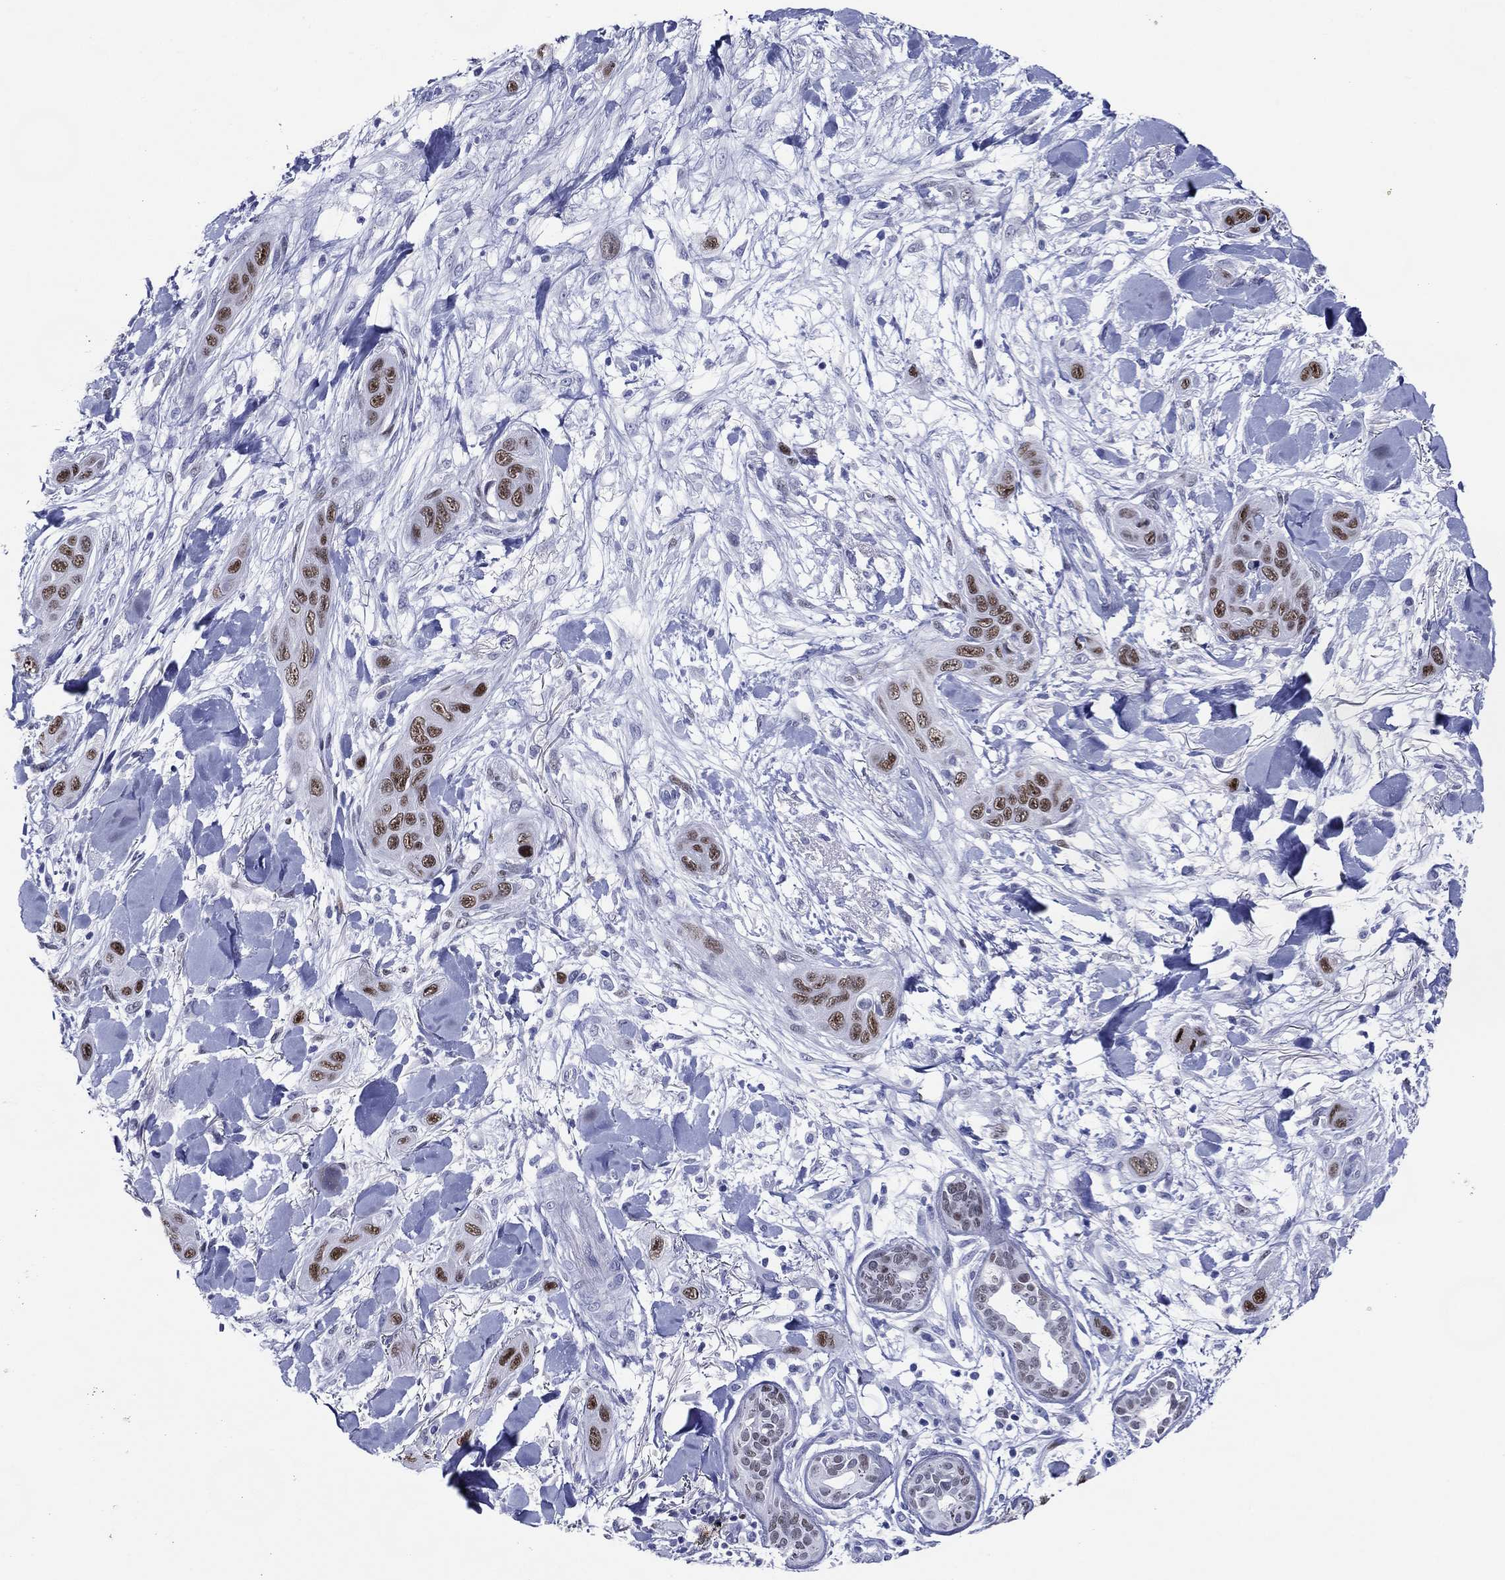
{"staining": {"intensity": "moderate", "quantity": ">75%", "location": "nuclear"}, "tissue": "skin cancer", "cell_type": "Tumor cells", "image_type": "cancer", "snomed": [{"axis": "morphology", "description": "Squamous cell carcinoma, NOS"}, {"axis": "topography", "description": "Skin"}], "caption": "Human skin squamous cell carcinoma stained for a protein (brown) displays moderate nuclear positive positivity in about >75% of tumor cells.", "gene": "TFAP2A", "patient": {"sex": "male", "age": 78}}